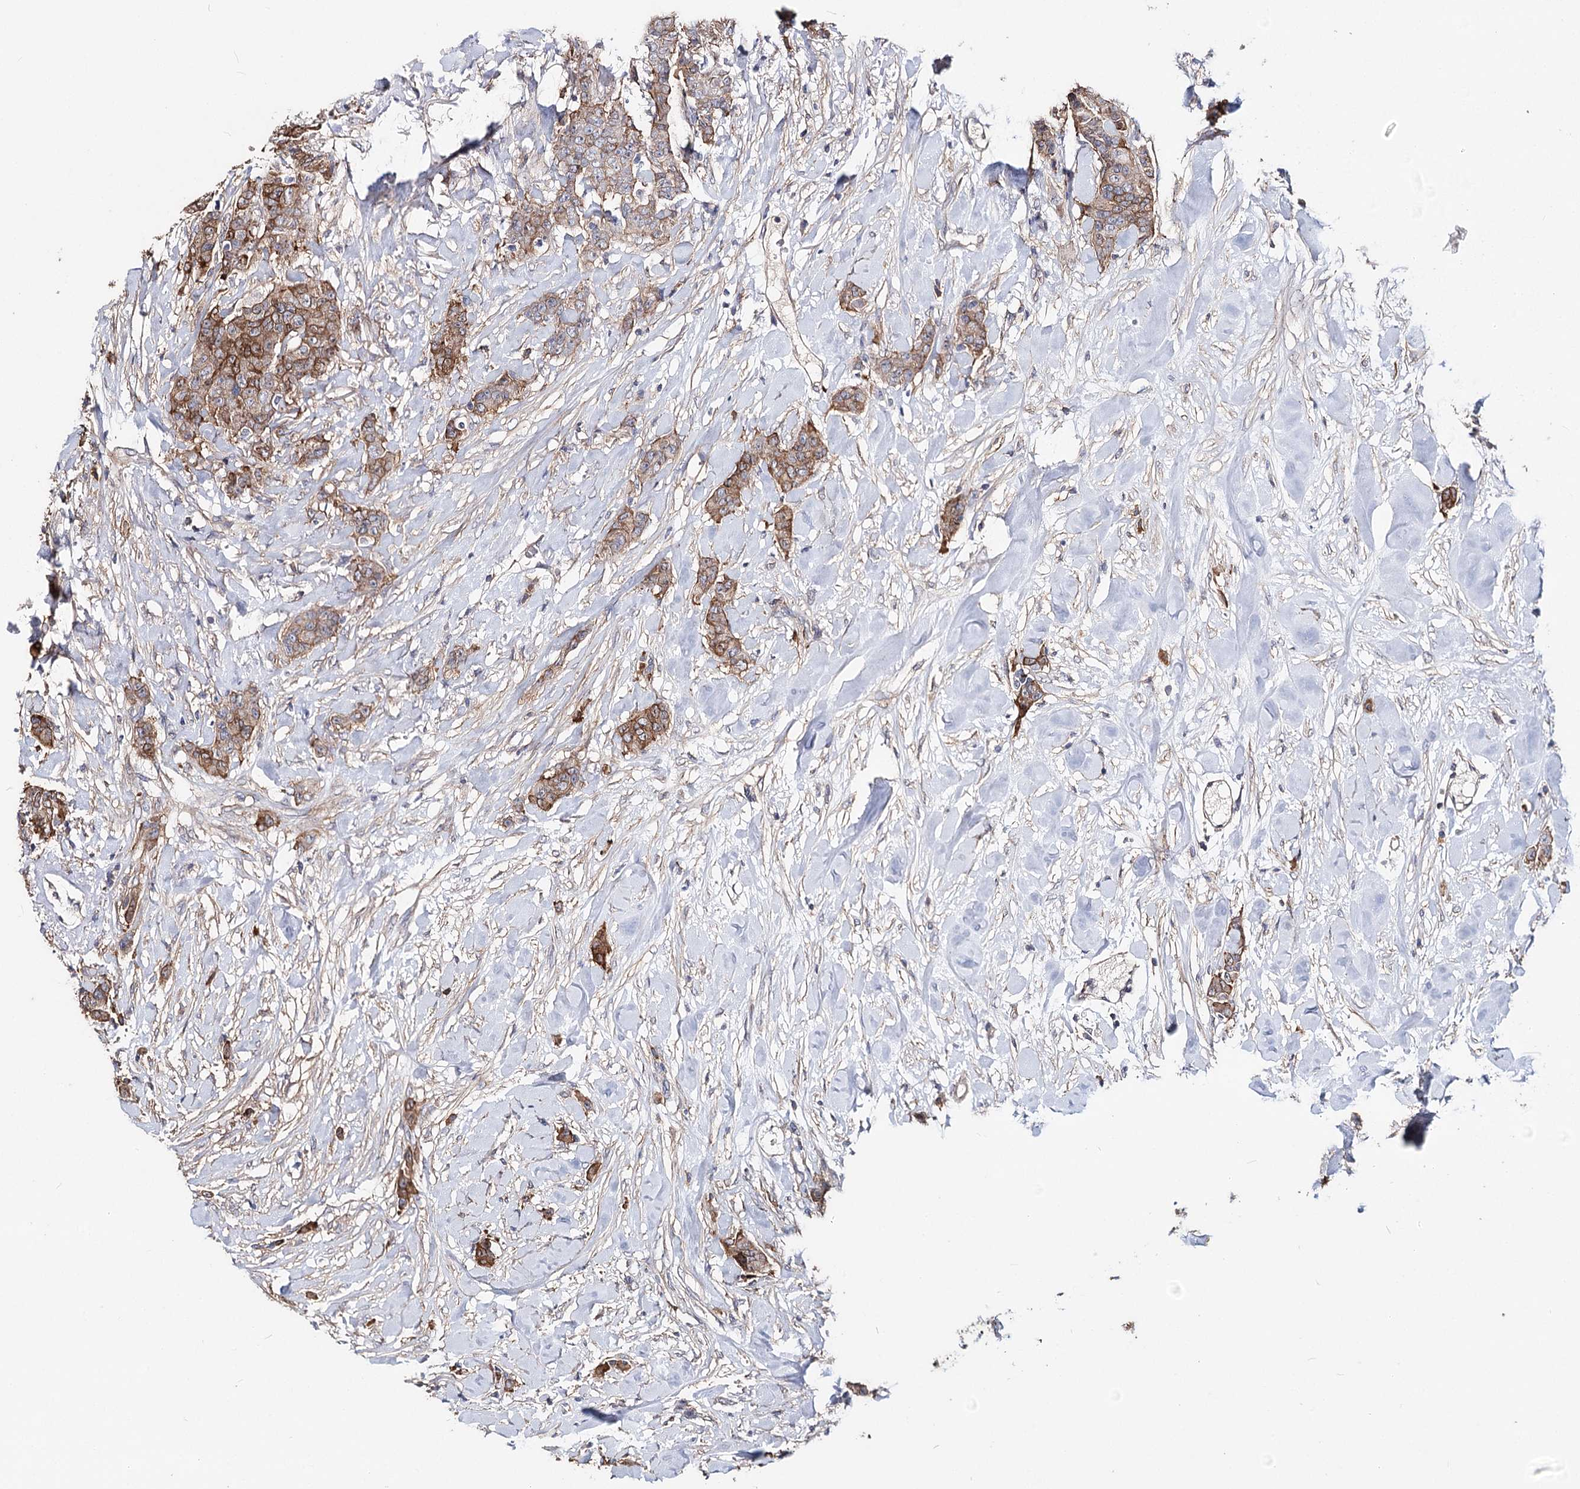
{"staining": {"intensity": "moderate", "quantity": ">75%", "location": "cytoplasmic/membranous"}, "tissue": "breast cancer", "cell_type": "Tumor cells", "image_type": "cancer", "snomed": [{"axis": "morphology", "description": "Duct carcinoma"}, {"axis": "topography", "description": "Breast"}], "caption": "The immunohistochemical stain labels moderate cytoplasmic/membranous positivity in tumor cells of infiltrating ductal carcinoma (breast) tissue.", "gene": "TMEM218", "patient": {"sex": "female", "age": 40}}